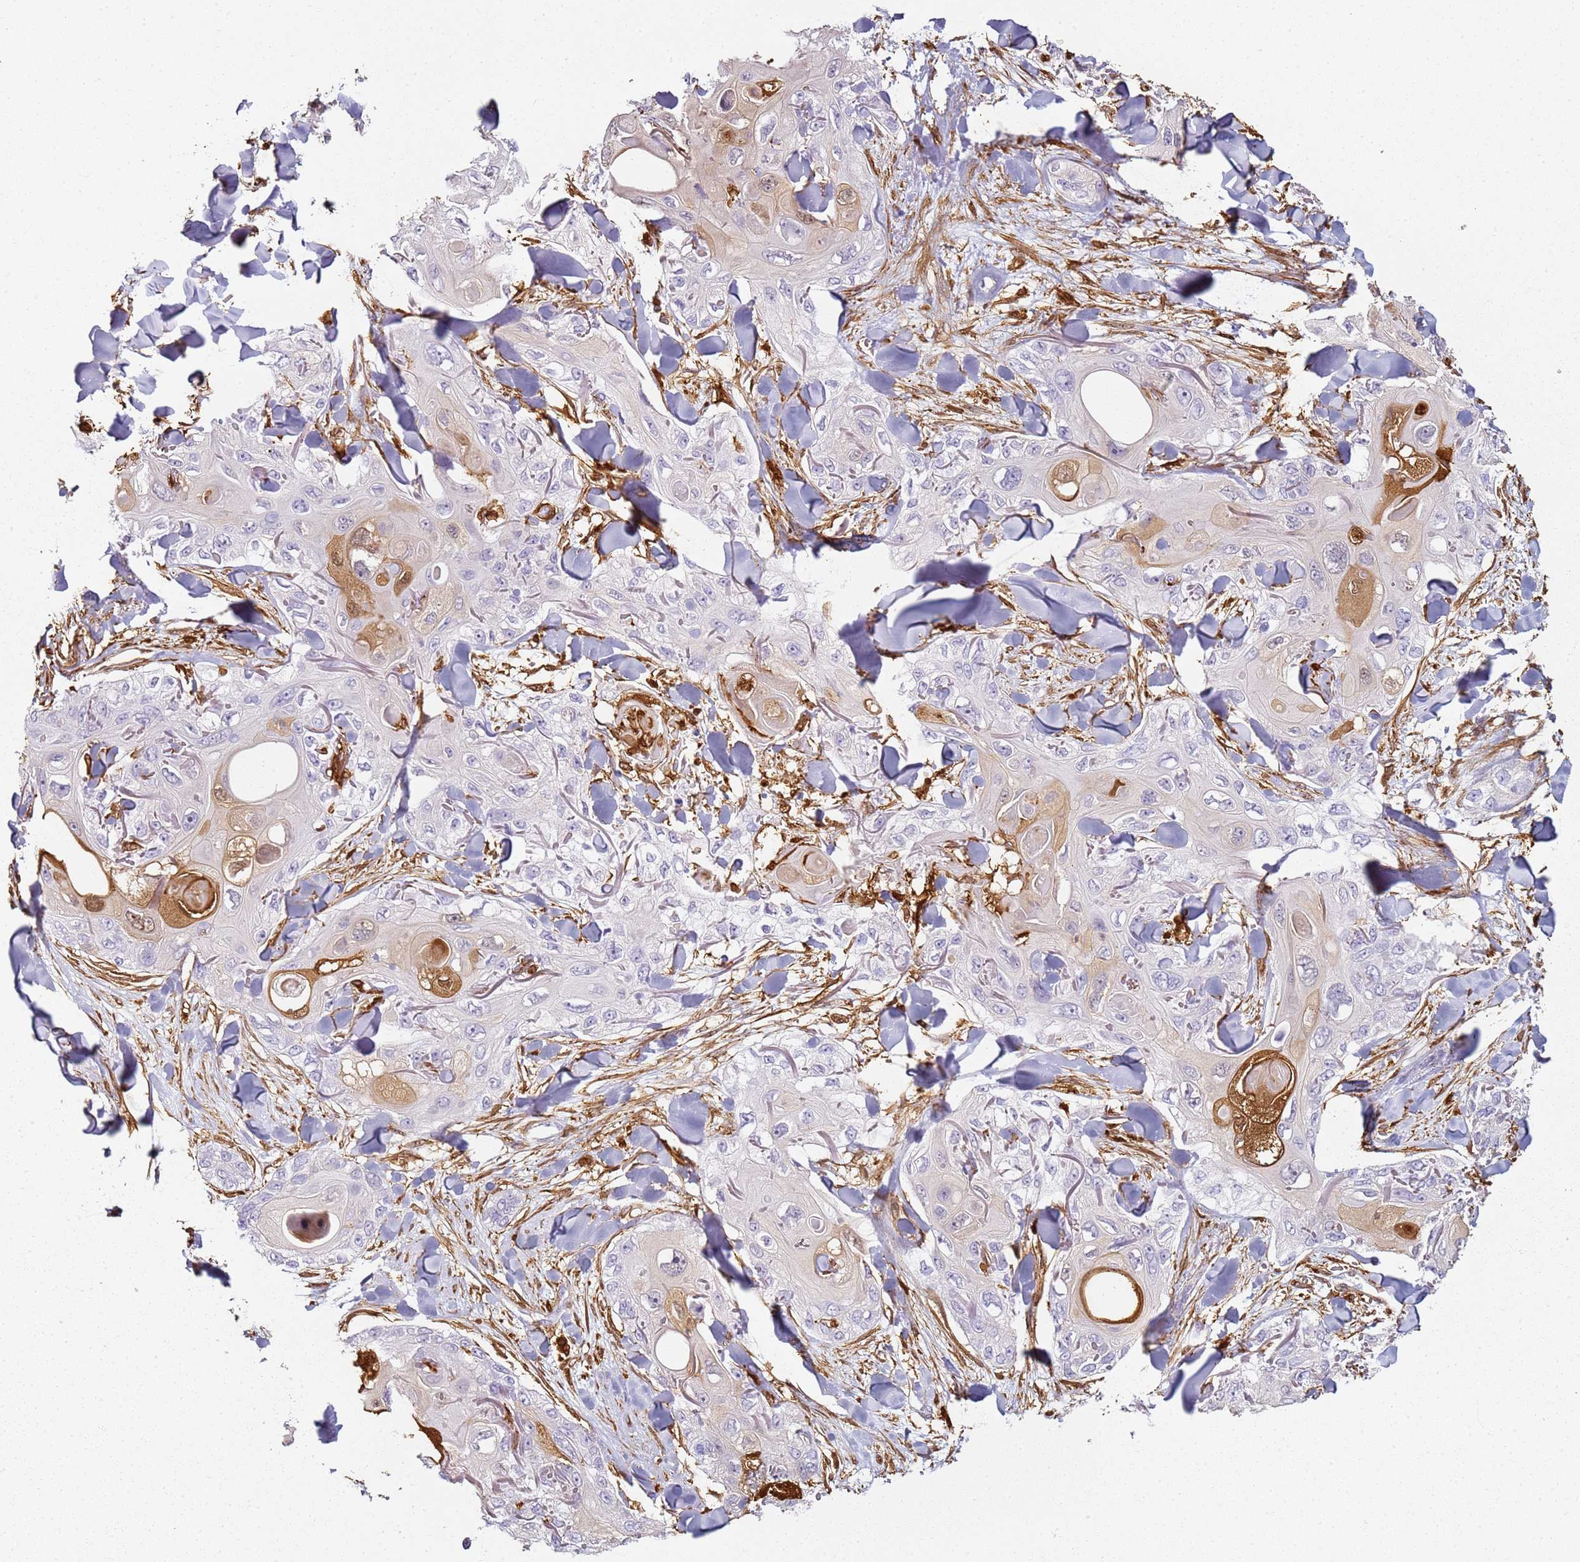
{"staining": {"intensity": "moderate", "quantity": "<25%", "location": "cytoplasmic/membranous,nuclear"}, "tissue": "skin cancer", "cell_type": "Tumor cells", "image_type": "cancer", "snomed": [{"axis": "morphology", "description": "Normal tissue, NOS"}, {"axis": "morphology", "description": "Squamous cell carcinoma, NOS"}, {"axis": "topography", "description": "Skin"}], "caption": "A photomicrograph of human skin cancer (squamous cell carcinoma) stained for a protein shows moderate cytoplasmic/membranous and nuclear brown staining in tumor cells.", "gene": "S100A4", "patient": {"sex": "male", "age": 72}}